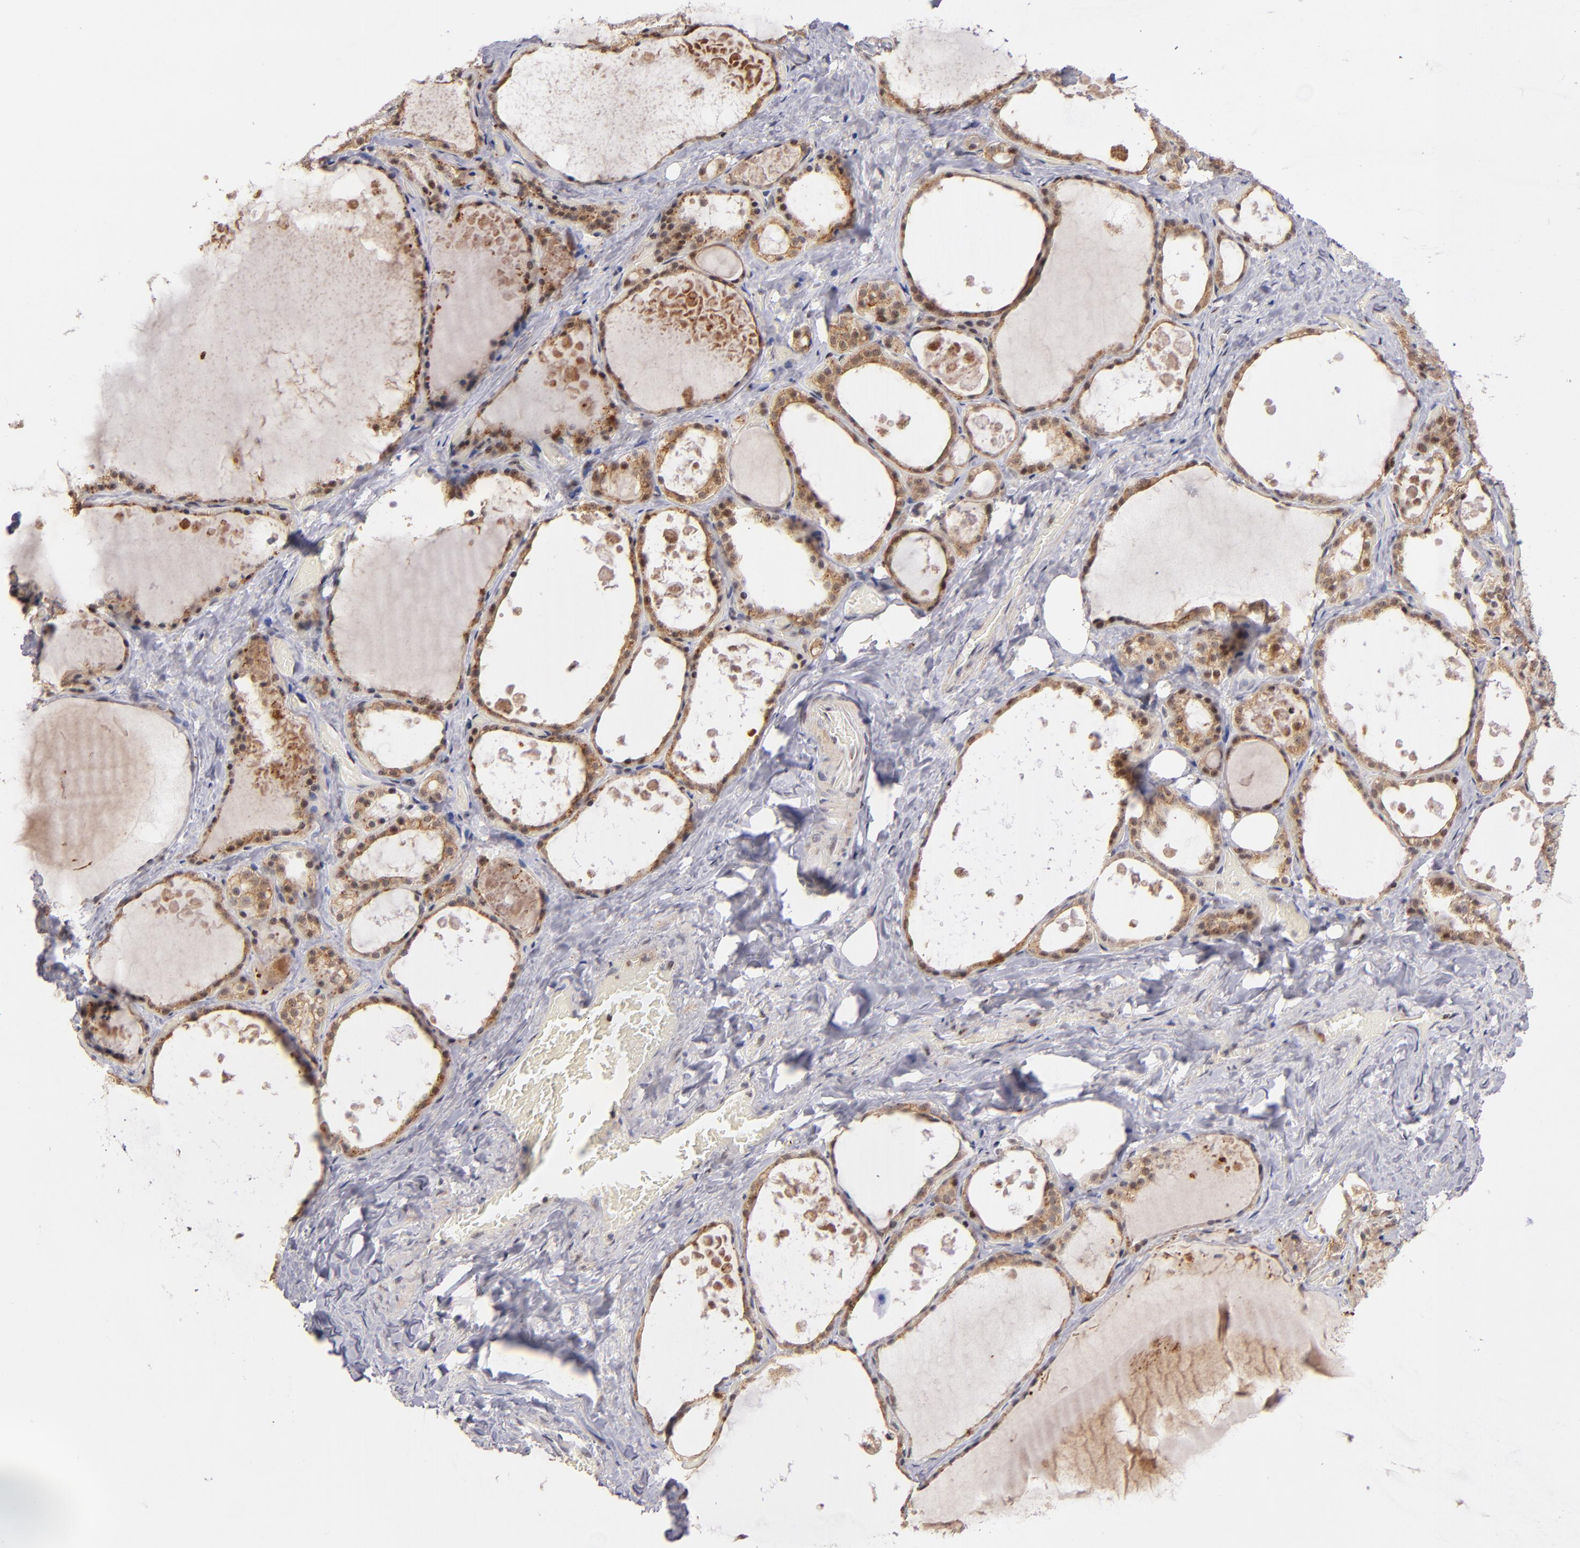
{"staining": {"intensity": "moderate", "quantity": ">75%", "location": "cytoplasmic/membranous"}, "tissue": "thyroid gland", "cell_type": "Glandular cells", "image_type": "normal", "snomed": [{"axis": "morphology", "description": "Normal tissue, NOS"}, {"axis": "topography", "description": "Thyroid gland"}], "caption": "IHC of unremarkable human thyroid gland reveals medium levels of moderate cytoplasmic/membranous staining in about >75% of glandular cells.", "gene": "PCNX4", "patient": {"sex": "male", "age": 61}}